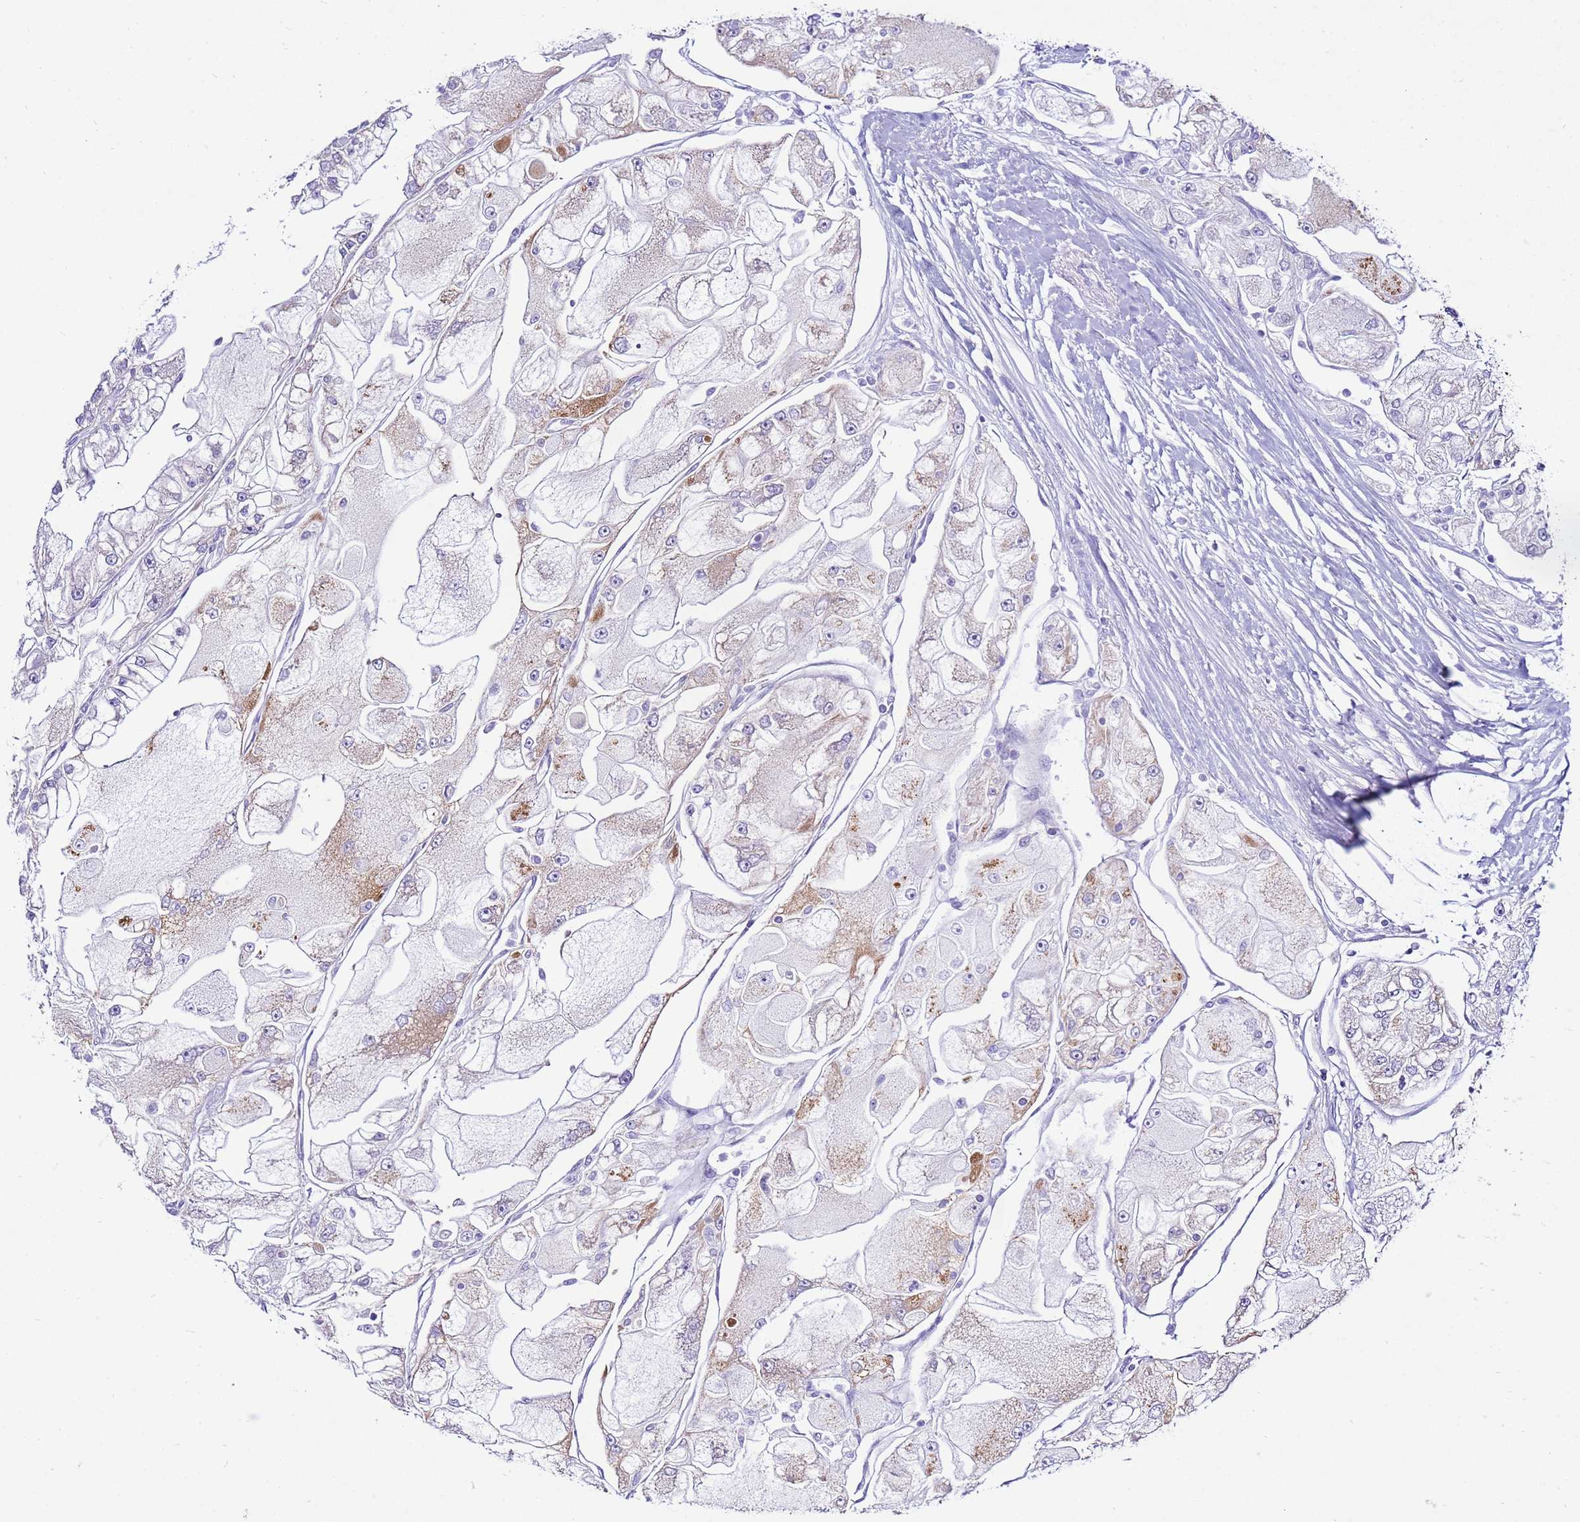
{"staining": {"intensity": "moderate", "quantity": "<25%", "location": "cytoplasmic/membranous"}, "tissue": "renal cancer", "cell_type": "Tumor cells", "image_type": "cancer", "snomed": [{"axis": "morphology", "description": "Adenocarcinoma, NOS"}, {"axis": "topography", "description": "Kidney"}], "caption": "A brown stain shows moderate cytoplasmic/membranous staining of a protein in human renal adenocarcinoma tumor cells. The protein is stained brown, and the nuclei are stained in blue (DAB IHC with brightfield microscopy, high magnification).", "gene": "IGF1R", "patient": {"sex": "female", "age": 72}}